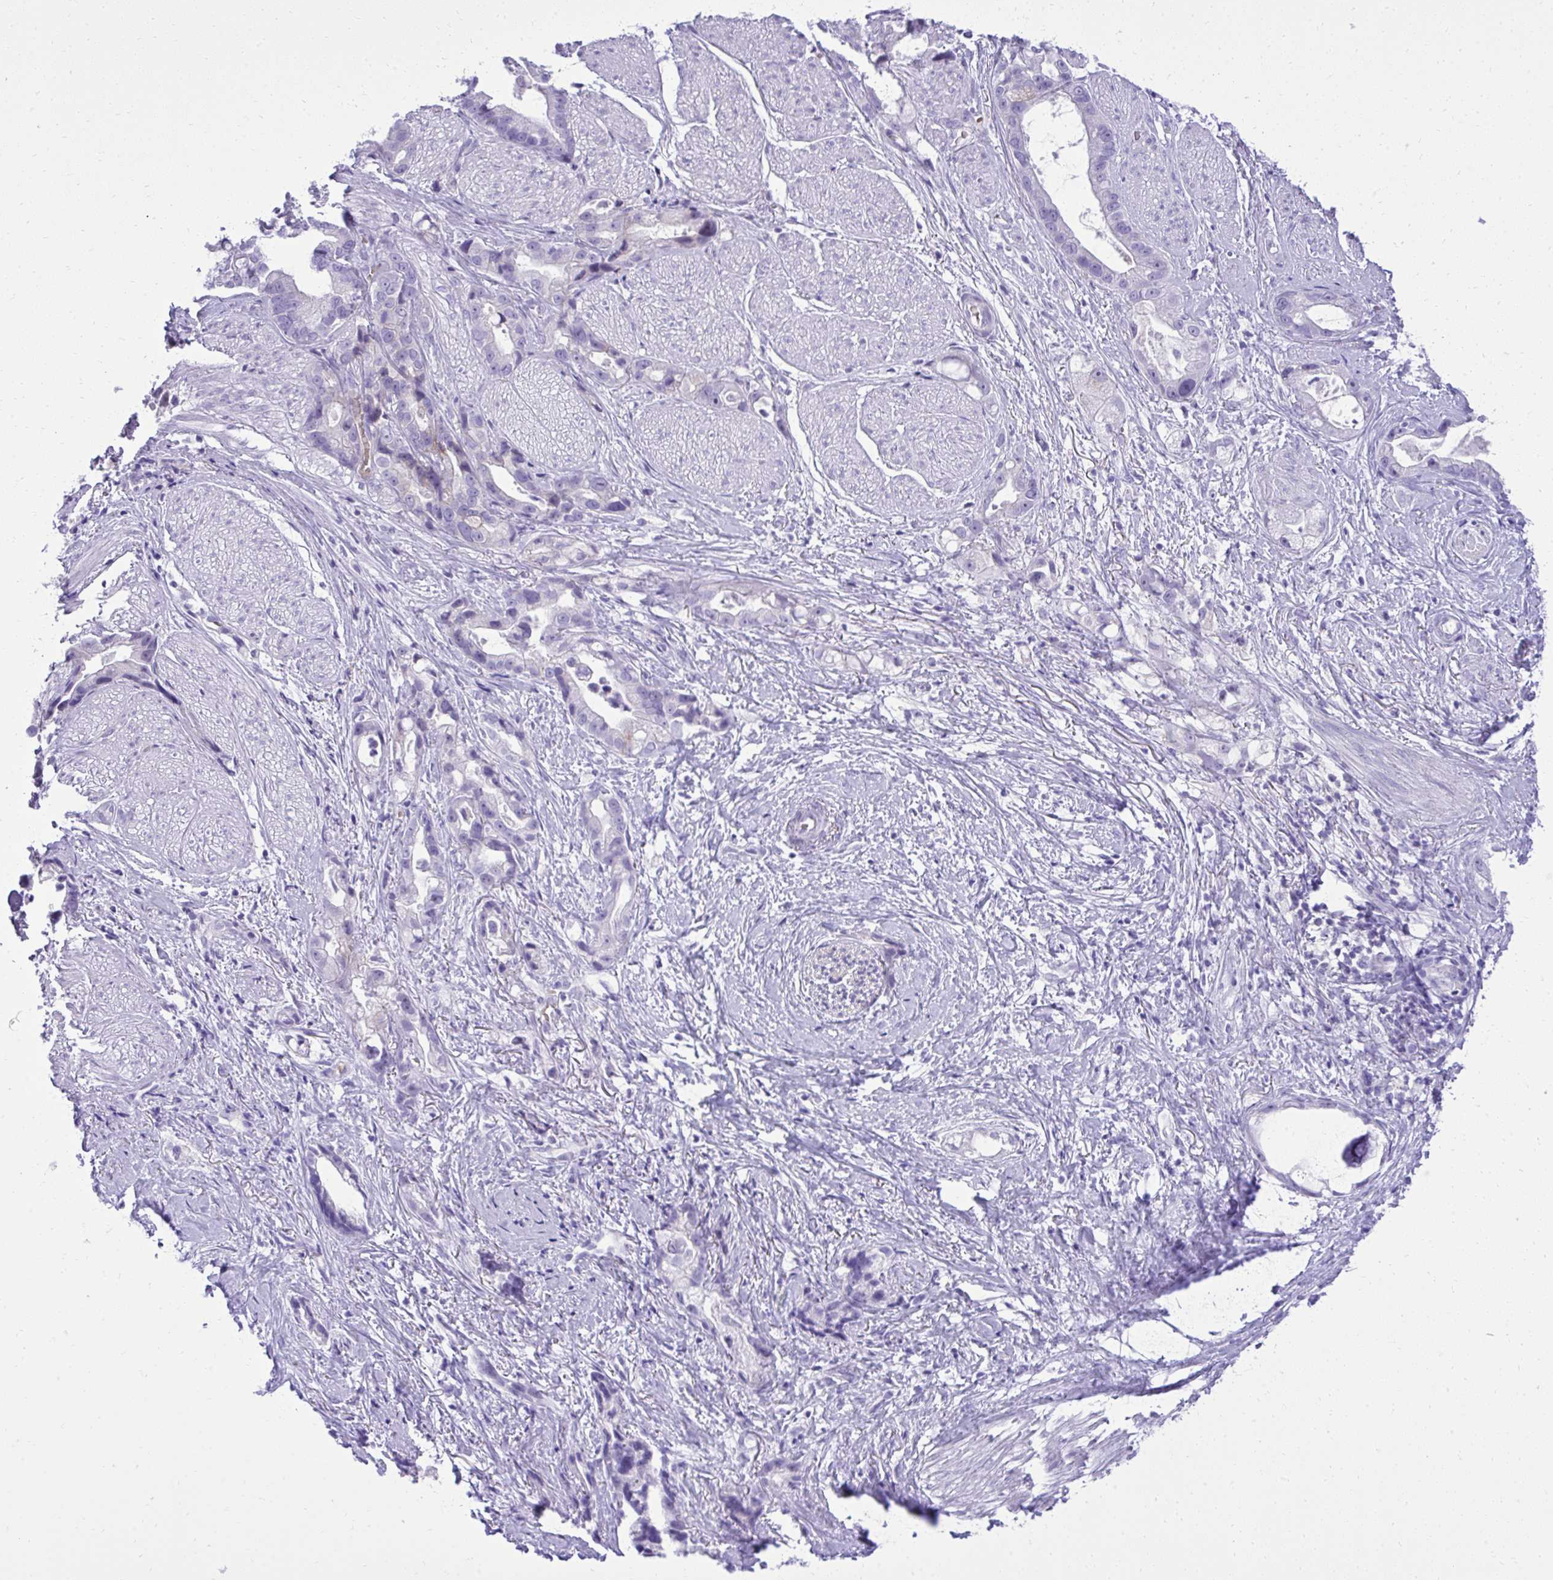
{"staining": {"intensity": "negative", "quantity": "none", "location": "none"}, "tissue": "stomach cancer", "cell_type": "Tumor cells", "image_type": "cancer", "snomed": [{"axis": "morphology", "description": "Adenocarcinoma, NOS"}, {"axis": "topography", "description": "Stomach"}], "caption": "This is a histopathology image of immunohistochemistry (IHC) staining of stomach cancer (adenocarcinoma), which shows no positivity in tumor cells.", "gene": "PITPNM3", "patient": {"sex": "male", "age": 55}}